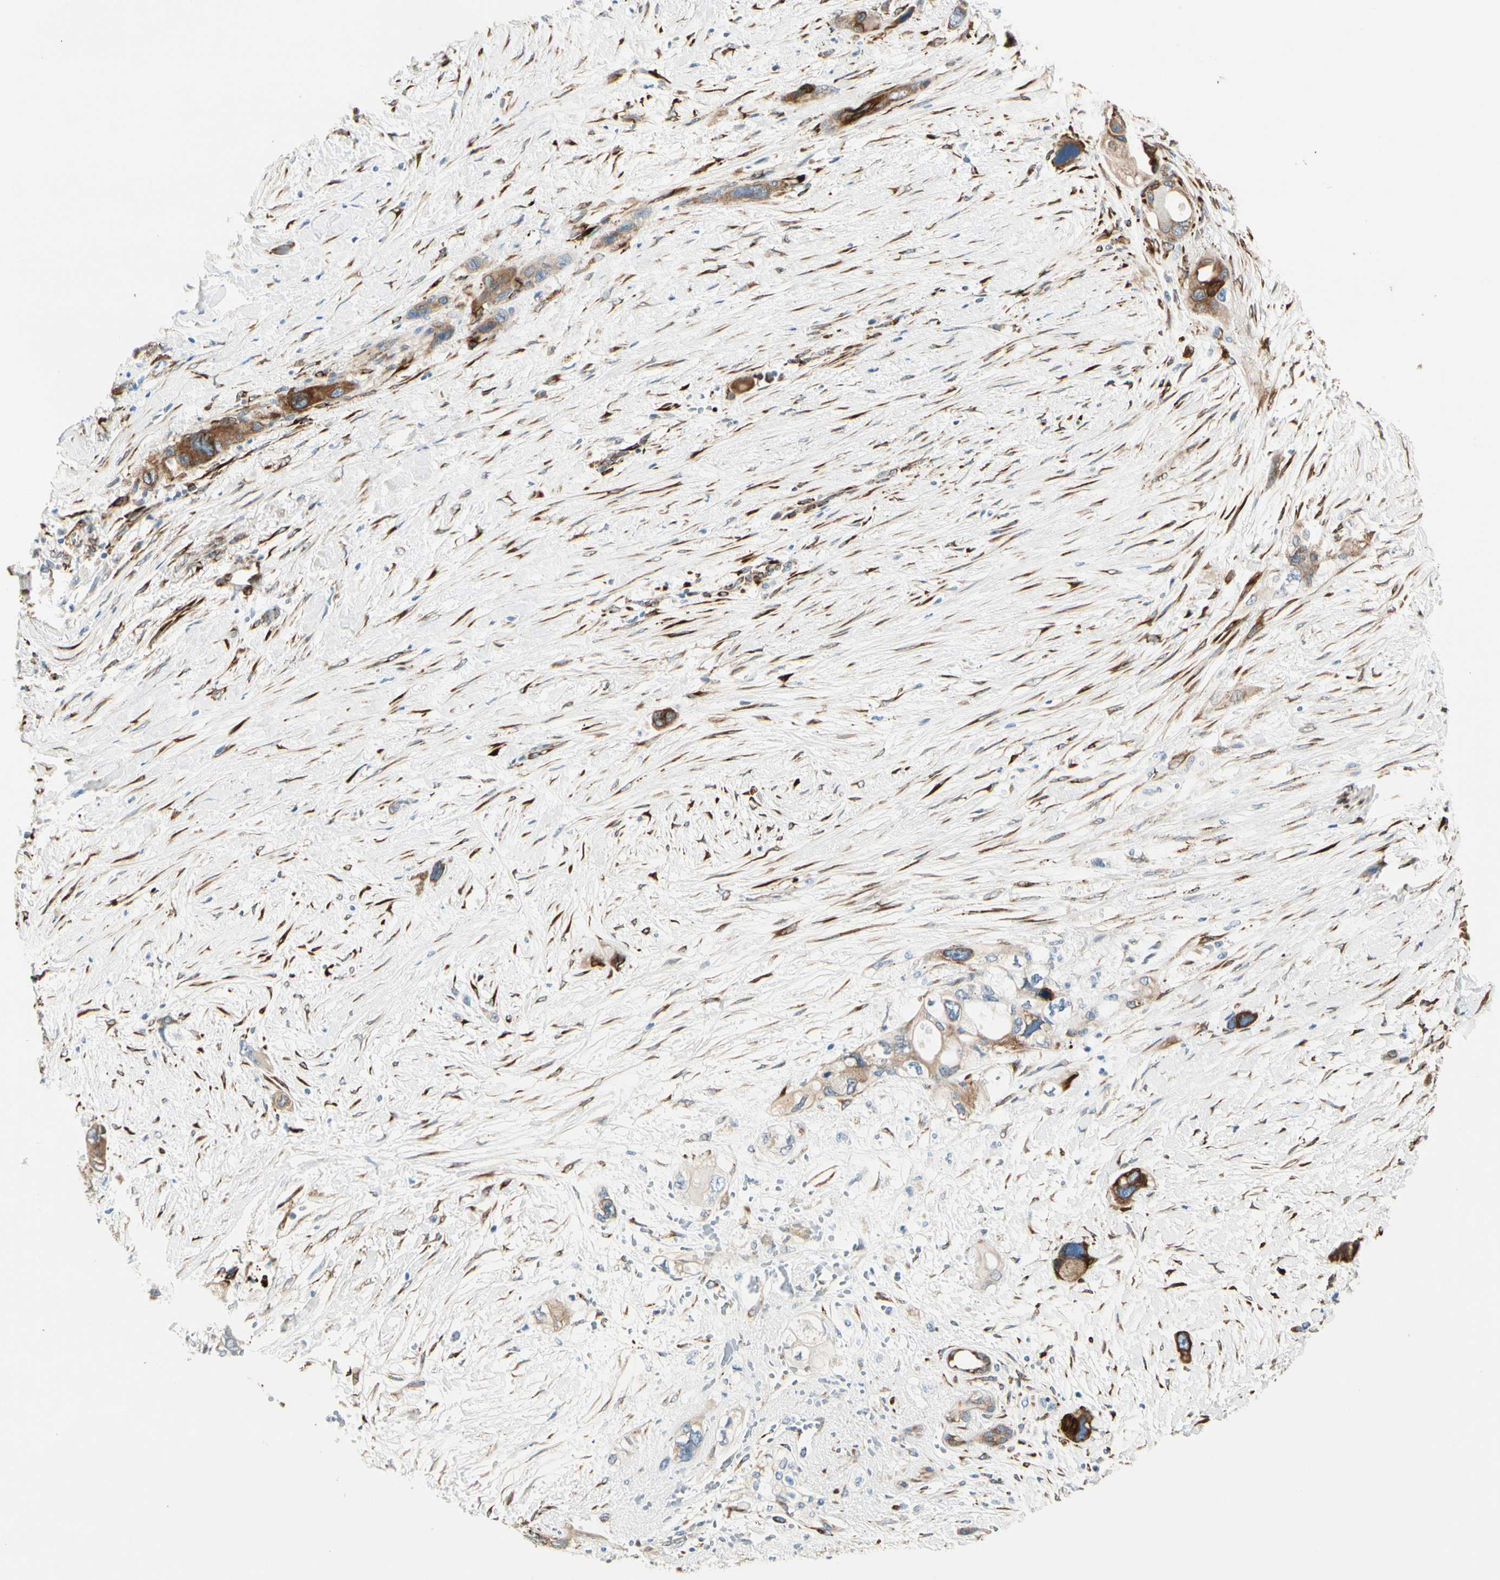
{"staining": {"intensity": "strong", "quantity": ">75%", "location": "cytoplasmic/membranous"}, "tissue": "pancreatic cancer", "cell_type": "Tumor cells", "image_type": "cancer", "snomed": [{"axis": "morphology", "description": "Adenocarcinoma, NOS"}, {"axis": "topography", "description": "Pancreas"}], "caption": "Immunohistochemical staining of human pancreatic cancer (adenocarcinoma) shows strong cytoplasmic/membranous protein expression in approximately >75% of tumor cells. The staining is performed using DAB brown chromogen to label protein expression. The nuclei are counter-stained blue using hematoxylin.", "gene": "FKBP7", "patient": {"sex": "male", "age": 46}}